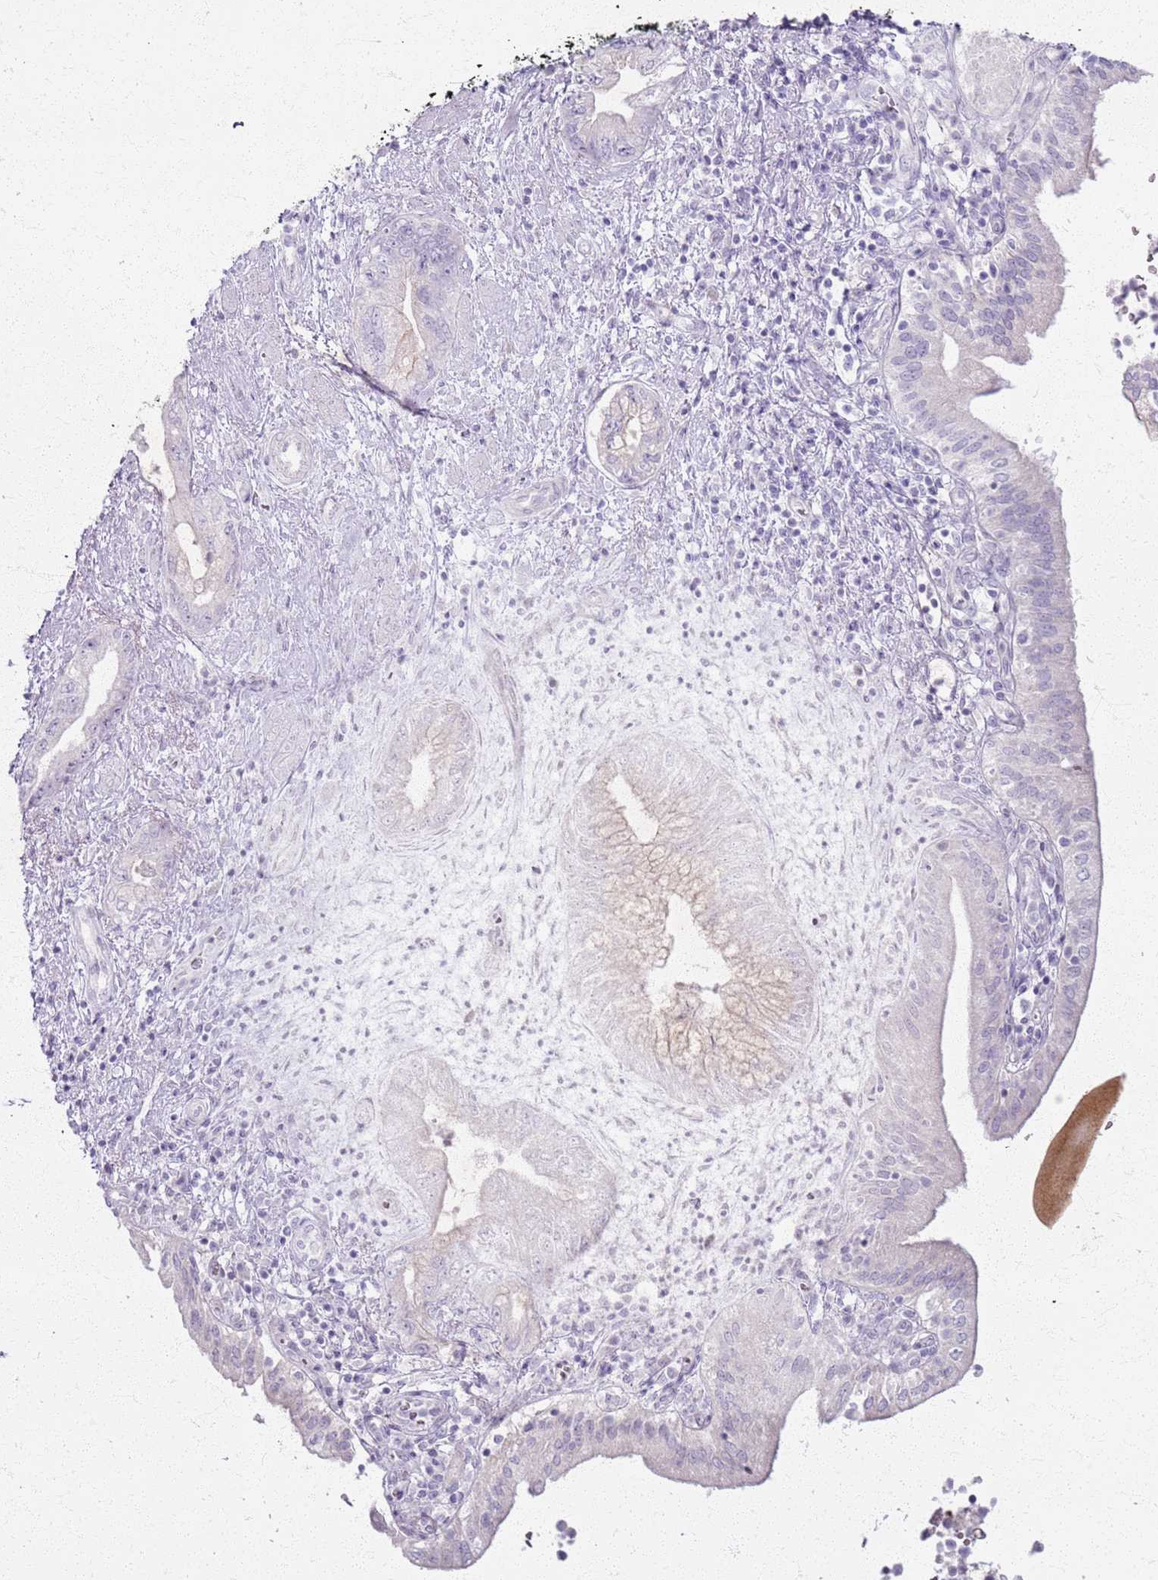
{"staining": {"intensity": "negative", "quantity": "none", "location": "none"}, "tissue": "pancreatic cancer", "cell_type": "Tumor cells", "image_type": "cancer", "snomed": [{"axis": "morphology", "description": "Adenocarcinoma, NOS"}, {"axis": "topography", "description": "Pancreas"}], "caption": "This micrograph is of pancreatic adenocarcinoma stained with IHC to label a protein in brown with the nuclei are counter-stained blue. There is no positivity in tumor cells. (DAB (3,3'-diaminobenzidine) immunohistochemistry (IHC) with hematoxylin counter stain).", "gene": "CSRP3", "patient": {"sex": "female", "age": 73}}